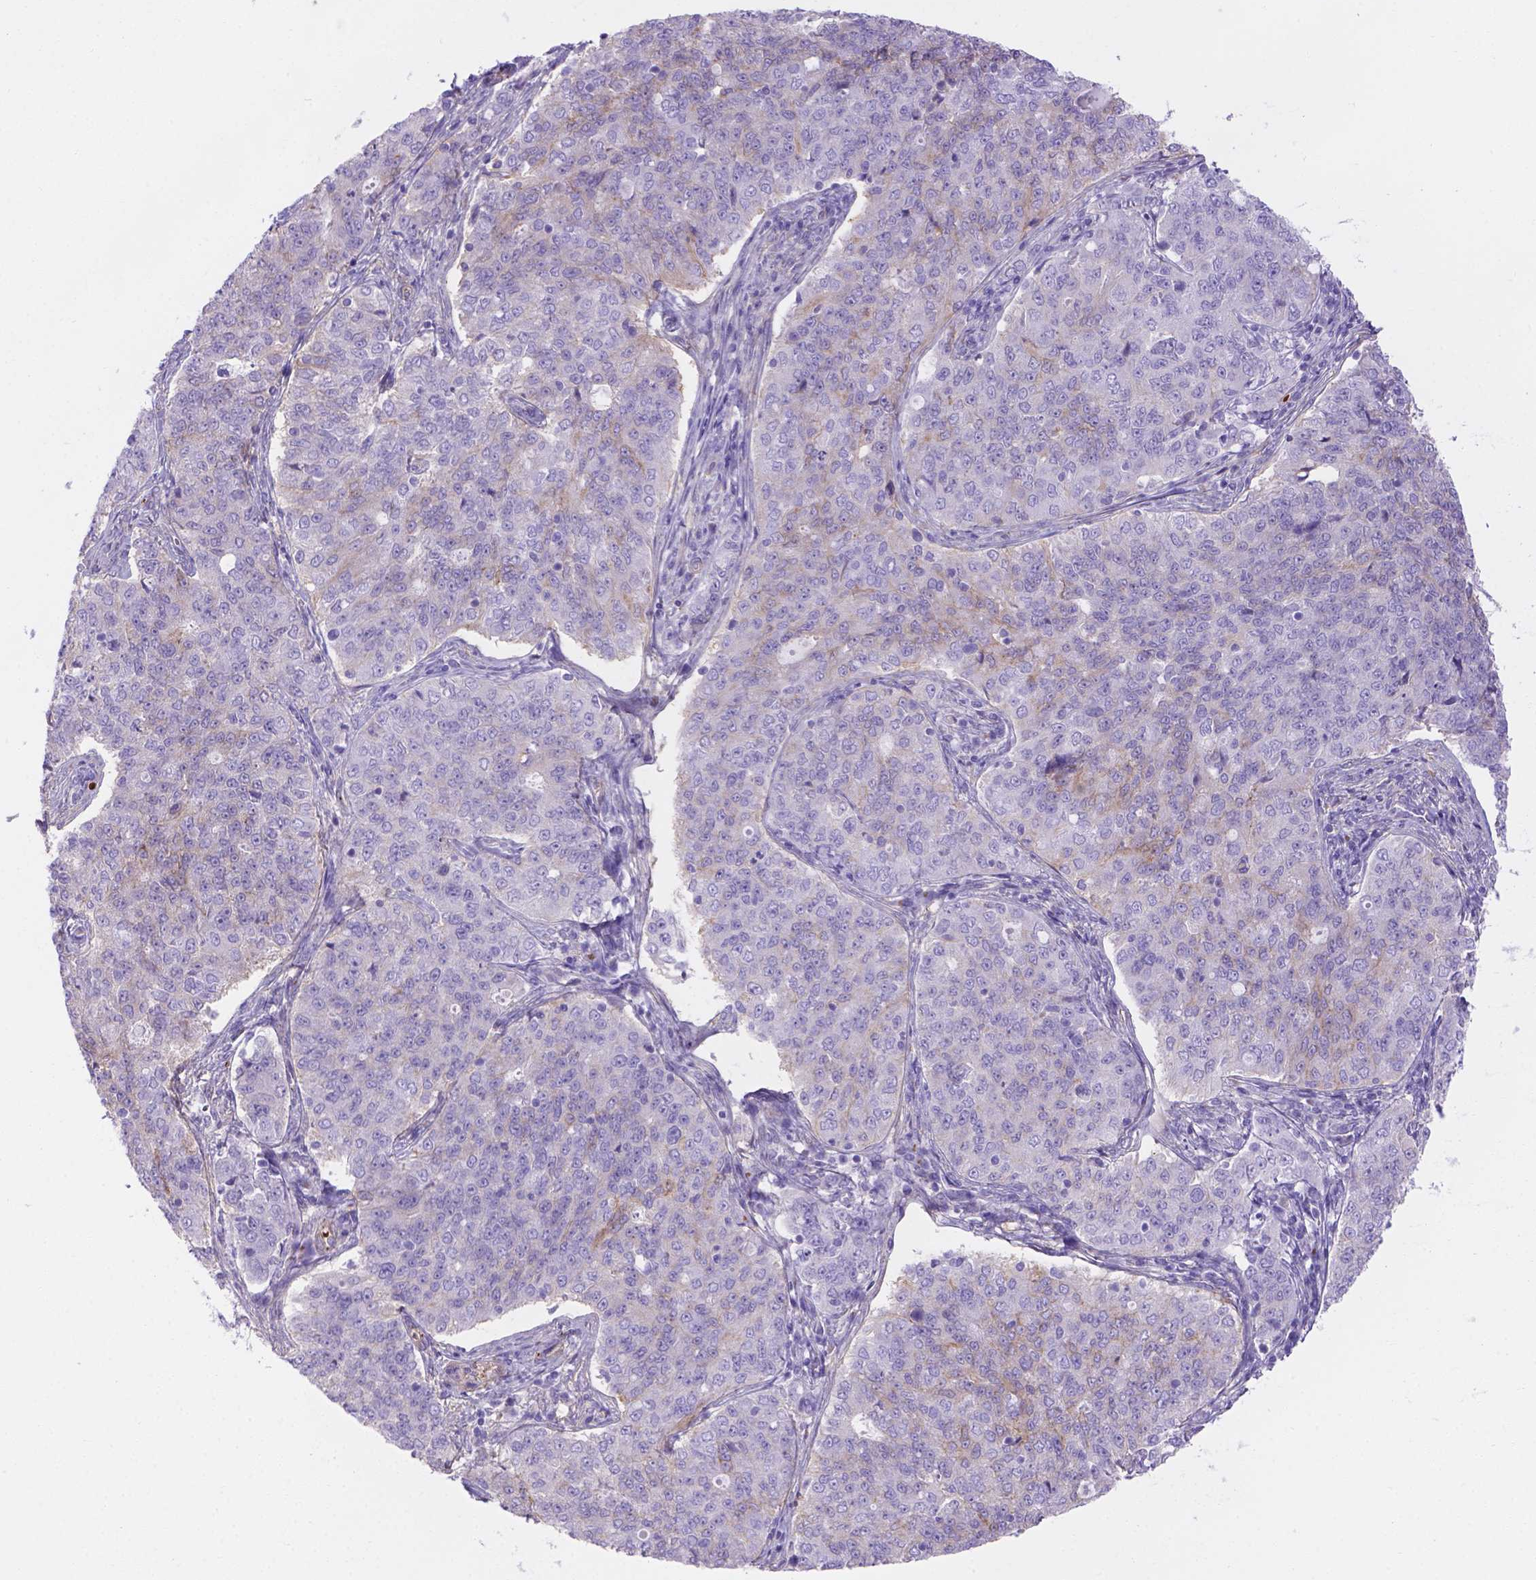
{"staining": {"intensity": "weak", "quantity": "<25%", "location": "cytoplasmic/membranous"}, "tissue": "endometrial cancer", "cell_type": "Tumor cells", "image_type": "cancer", "snomed": [{"axis": "morphology", "description": "Adenocarcinoma, NOS"}, {"axis": "topography", "description": "Endometrium"}], "caption": "There is no significant staining in tumor cells of adenocarcinoma (endometrial). The staining was performed using DAB (3,3'-diaminobenzidine) to visualize the protein expression in brown, while the nuclei were stained in blue with hematoxylin (Magnification: 20x).", "gene": "SLC40A1", "patient": {"sex": "female", "age": 43}}